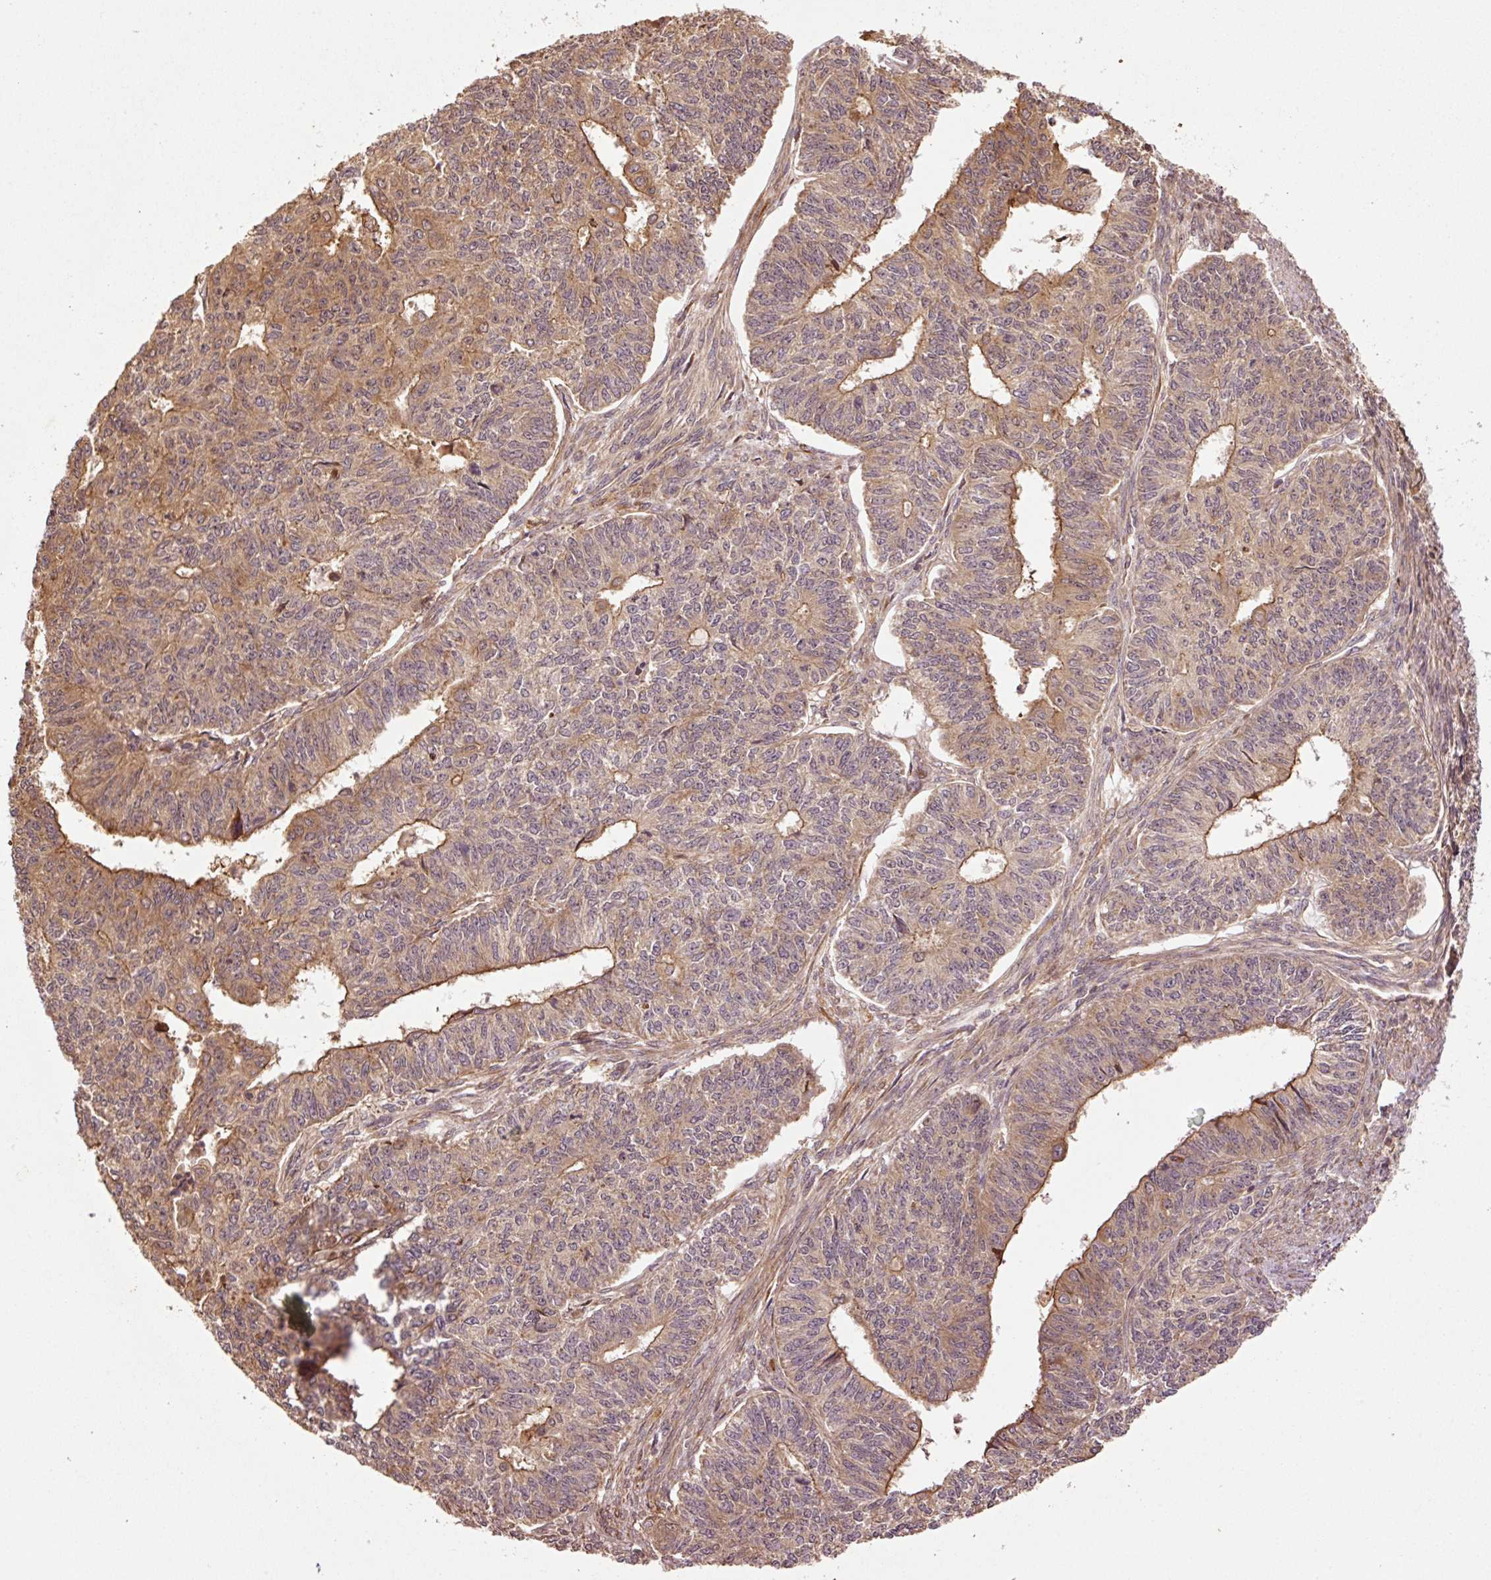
{"staining": {"intensity": "moderate", "quantity": "25%-75%", "location": "cytoplasmic/membranous"}, "tissue": "endometrial cancer", "cell_type": "Tumor cells", "image_type": "cancer", "snomed": [{"axis": "morphology", "description": "Adenocarcinoma, NOS"}, {"axis": "topography", "description": "Endometrium"}], "caption": "Endometrial adenocarcinoma stained with a brown dye exhibits moderate cytoplasmic/membranous positive staining in approximately 25%-75% of tumor cells.", "gene": "OXER1", "patient": {"sex": "female", "age": 32}}